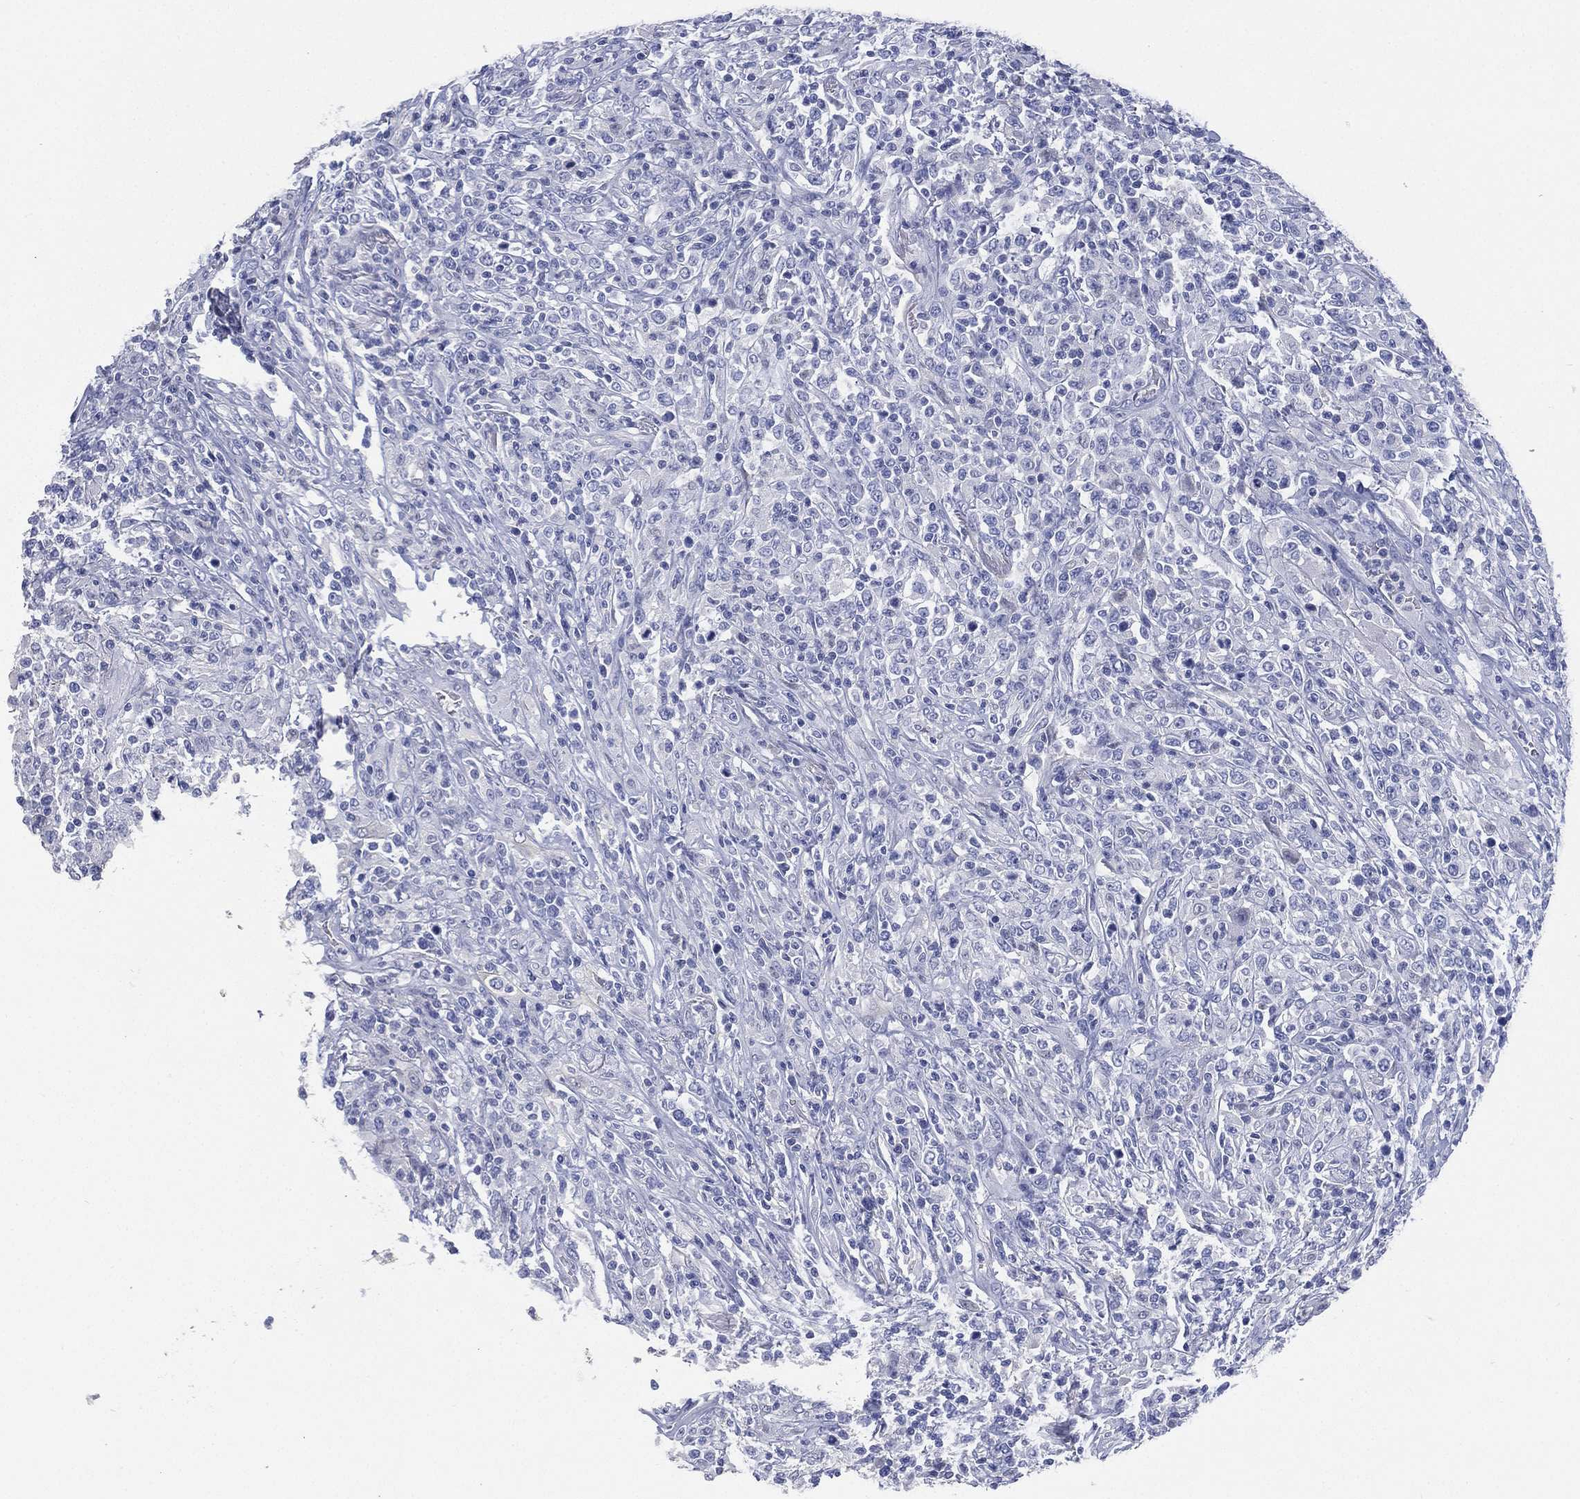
{"staining": {"intensity": "negative", "quantity": "none", "location": "none"}, "tissue": "lymphoma", "cell_type": "Tumor cells", "image_type": "cancer", "snomed": [{"axis": "morphology", "description": "Malignant lymphoma, non-Hodgkin's type, High grade"}, {"axis": "topography", "description": "Lung"}], "caption": "Tumor cells are negative for brown protein staining in malignant lymphoma, non-Hodgkin's type (high-grade).", "gene": "FMO1", "patient": {"sex": "male", "age": 79}}